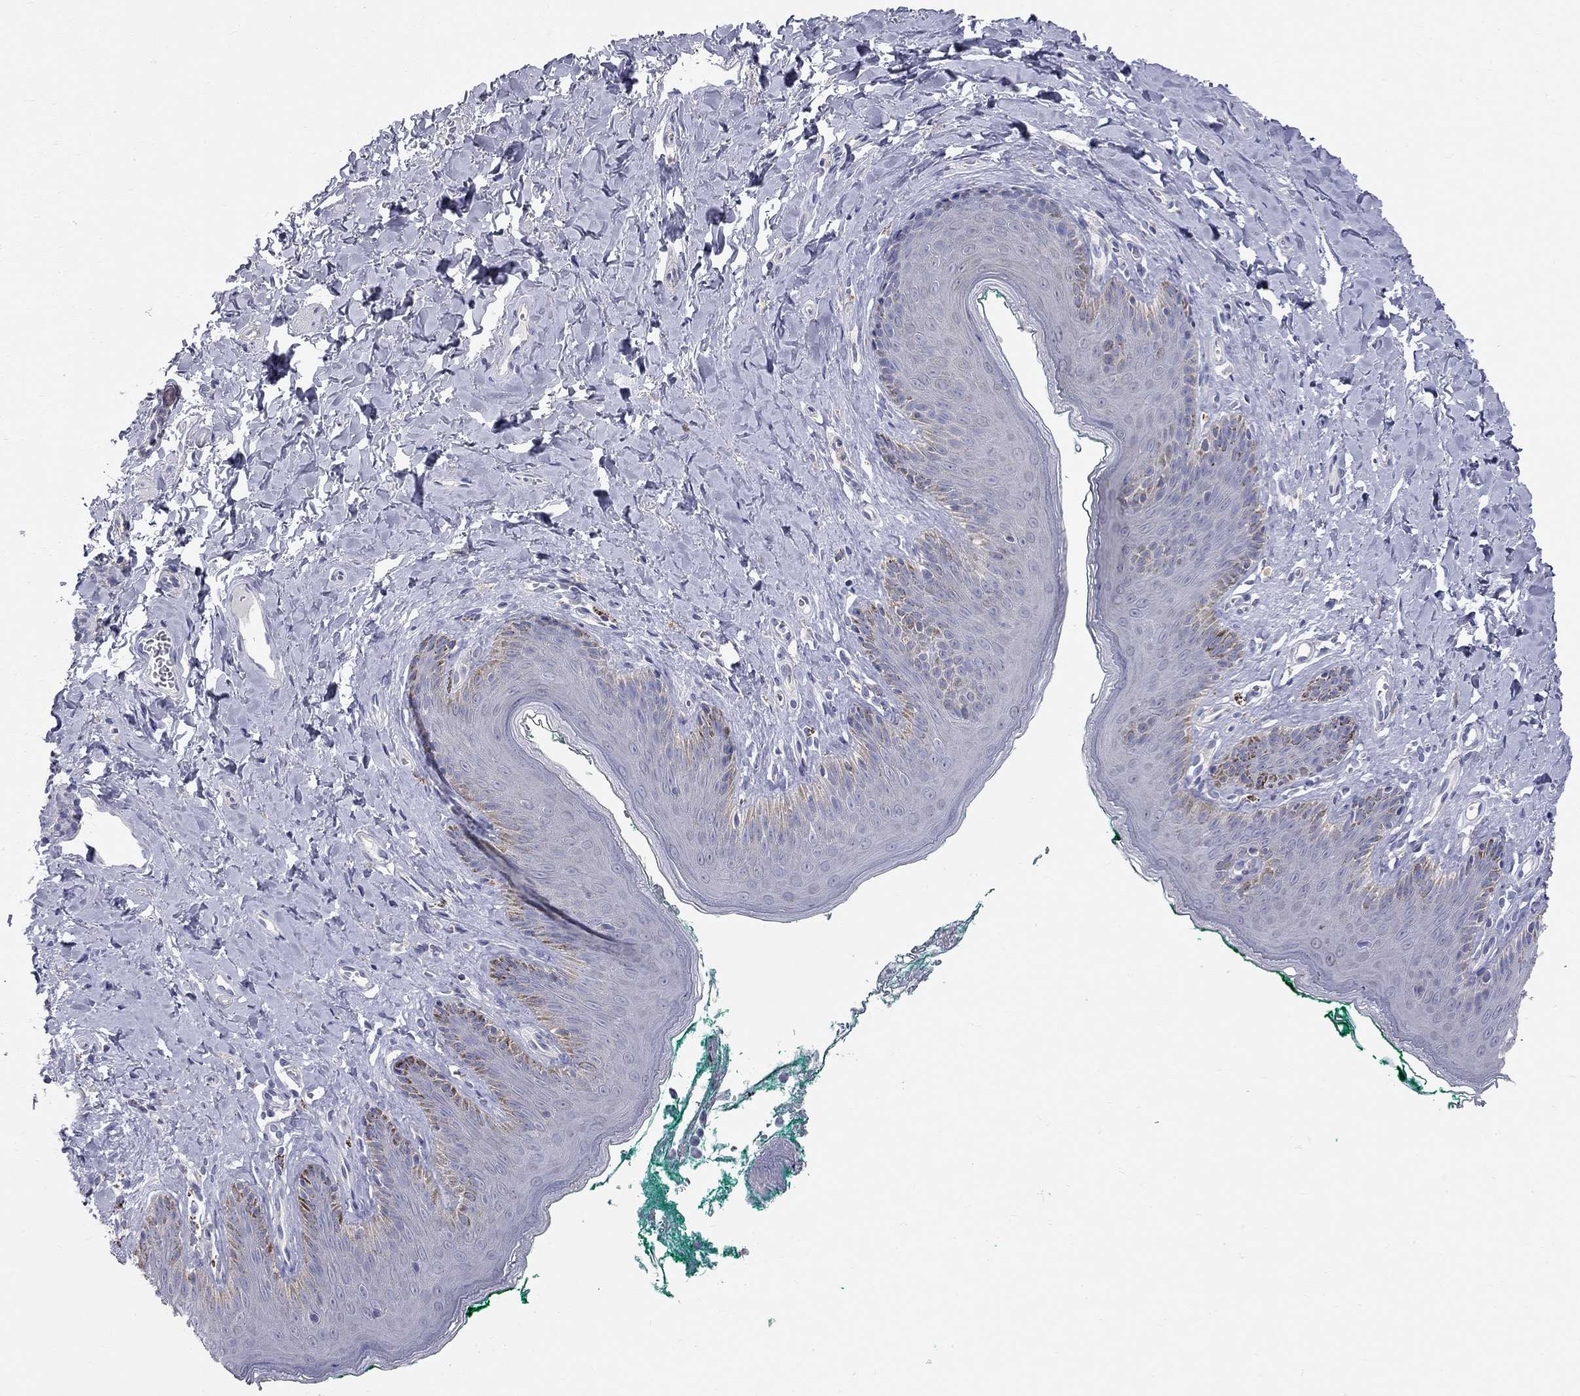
{"staining": {"intensity": "negative", "quantity": "none", "location": "none"}, "tissue": "skin", "cell_type": "Epidermal cells", "image_type": "normal", "snomed": [{"axis": "morphology", "description": "Normal tissue, NOS"}, {"axis": "topography", "description": "Vulva"}], "caption": "Micrograph shows no significant protein staining in epidermal cells of benign skin. (Brightfield microscopy of DAB (3,3'-diaminobenzidine) immunohistochemistry at high magnification).", "gene": "CFAP161", "patient": {"sex": "female", "age": 66}}